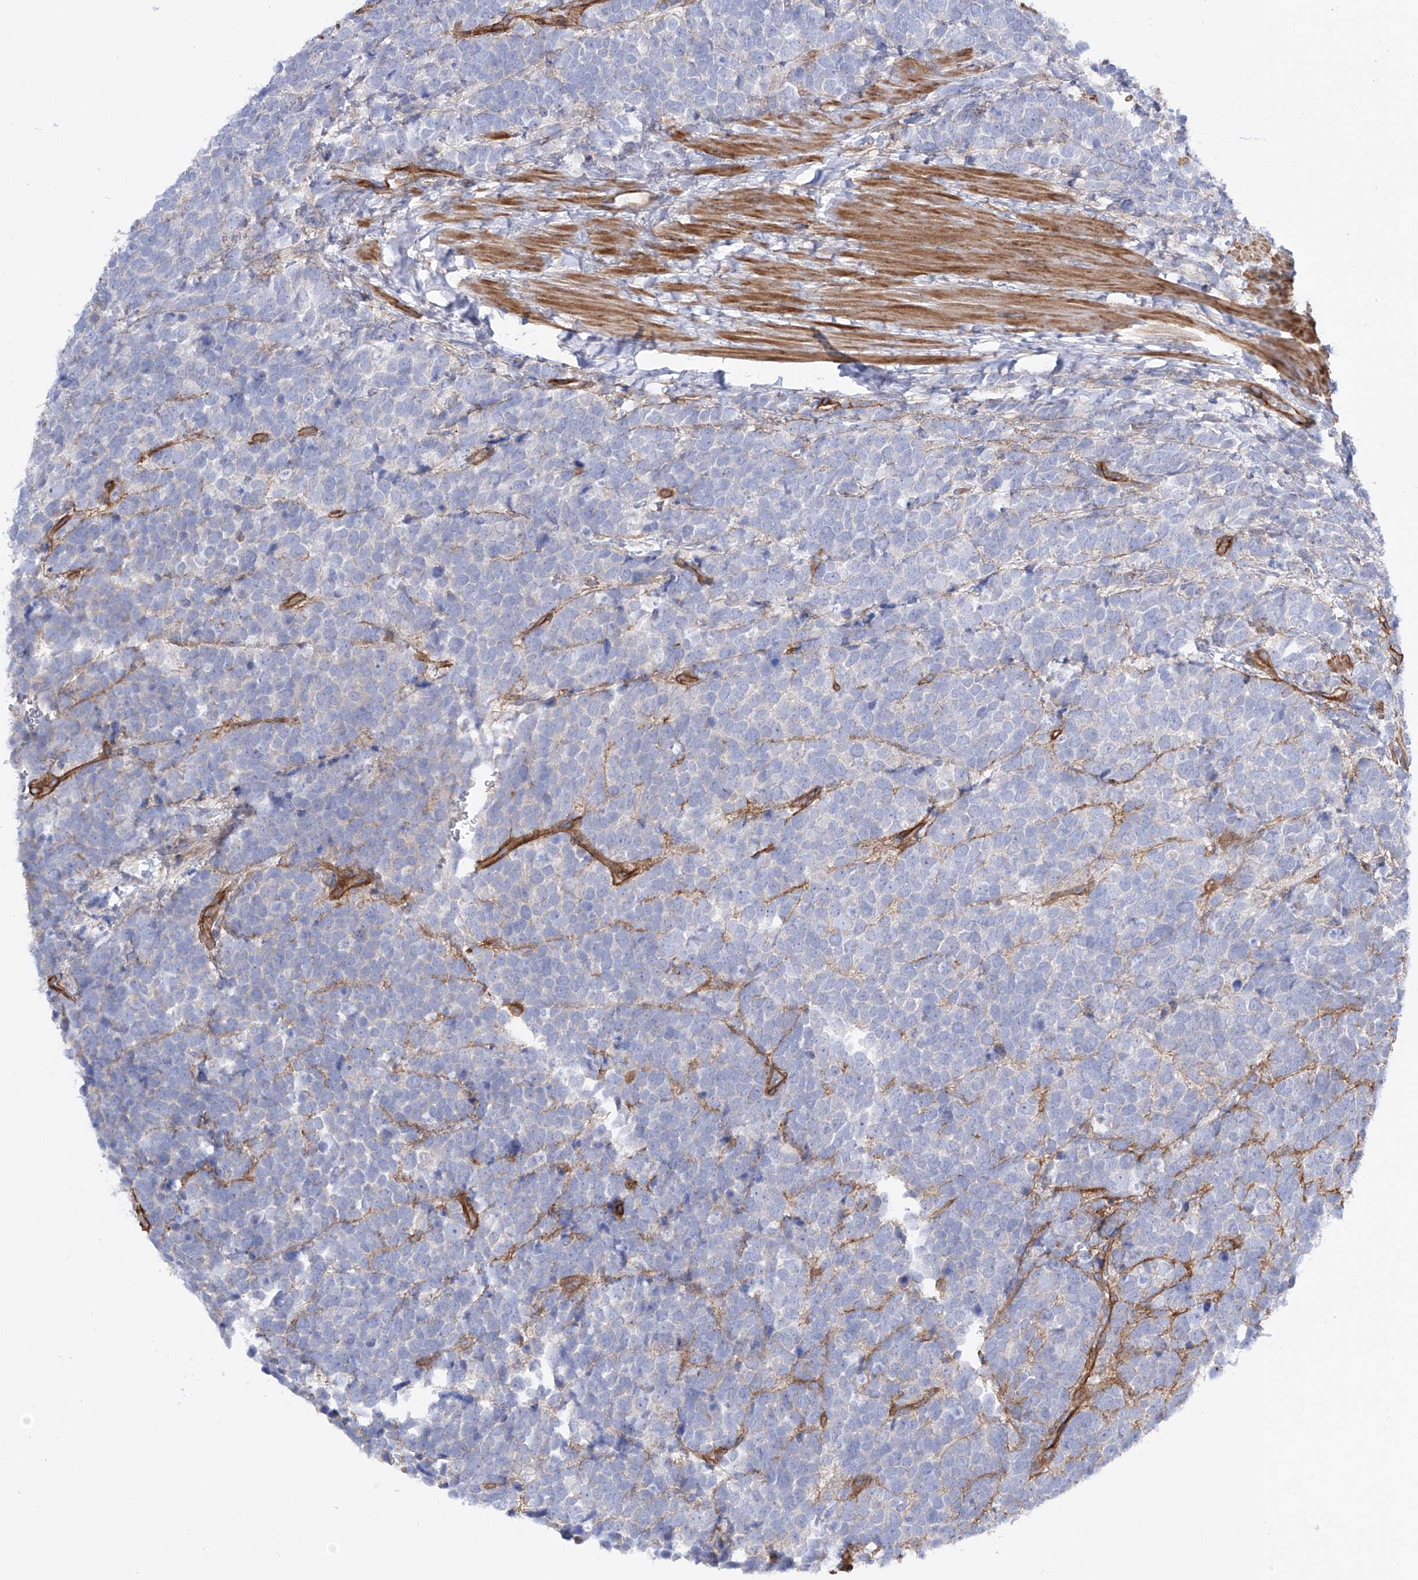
{"staining": {"intensity": "negative", "quantity": "none", "location": "none"}, "tissue": "urothelial cancer", "cell_type": "Tumor cells", "image_type": "cancer", "snomed": [{"axis": "morphology", "description": "Urothelial carcinoma, High grade"}, {"axis": "topography", "description": "Urinary bladder"}], "caption": "Histopathology image shows no significant protein staining in tumor cells of urothelial carcinoma (high-grade).", "gene": "LCA5", "patient": {"sex": "female", "age": 82}}